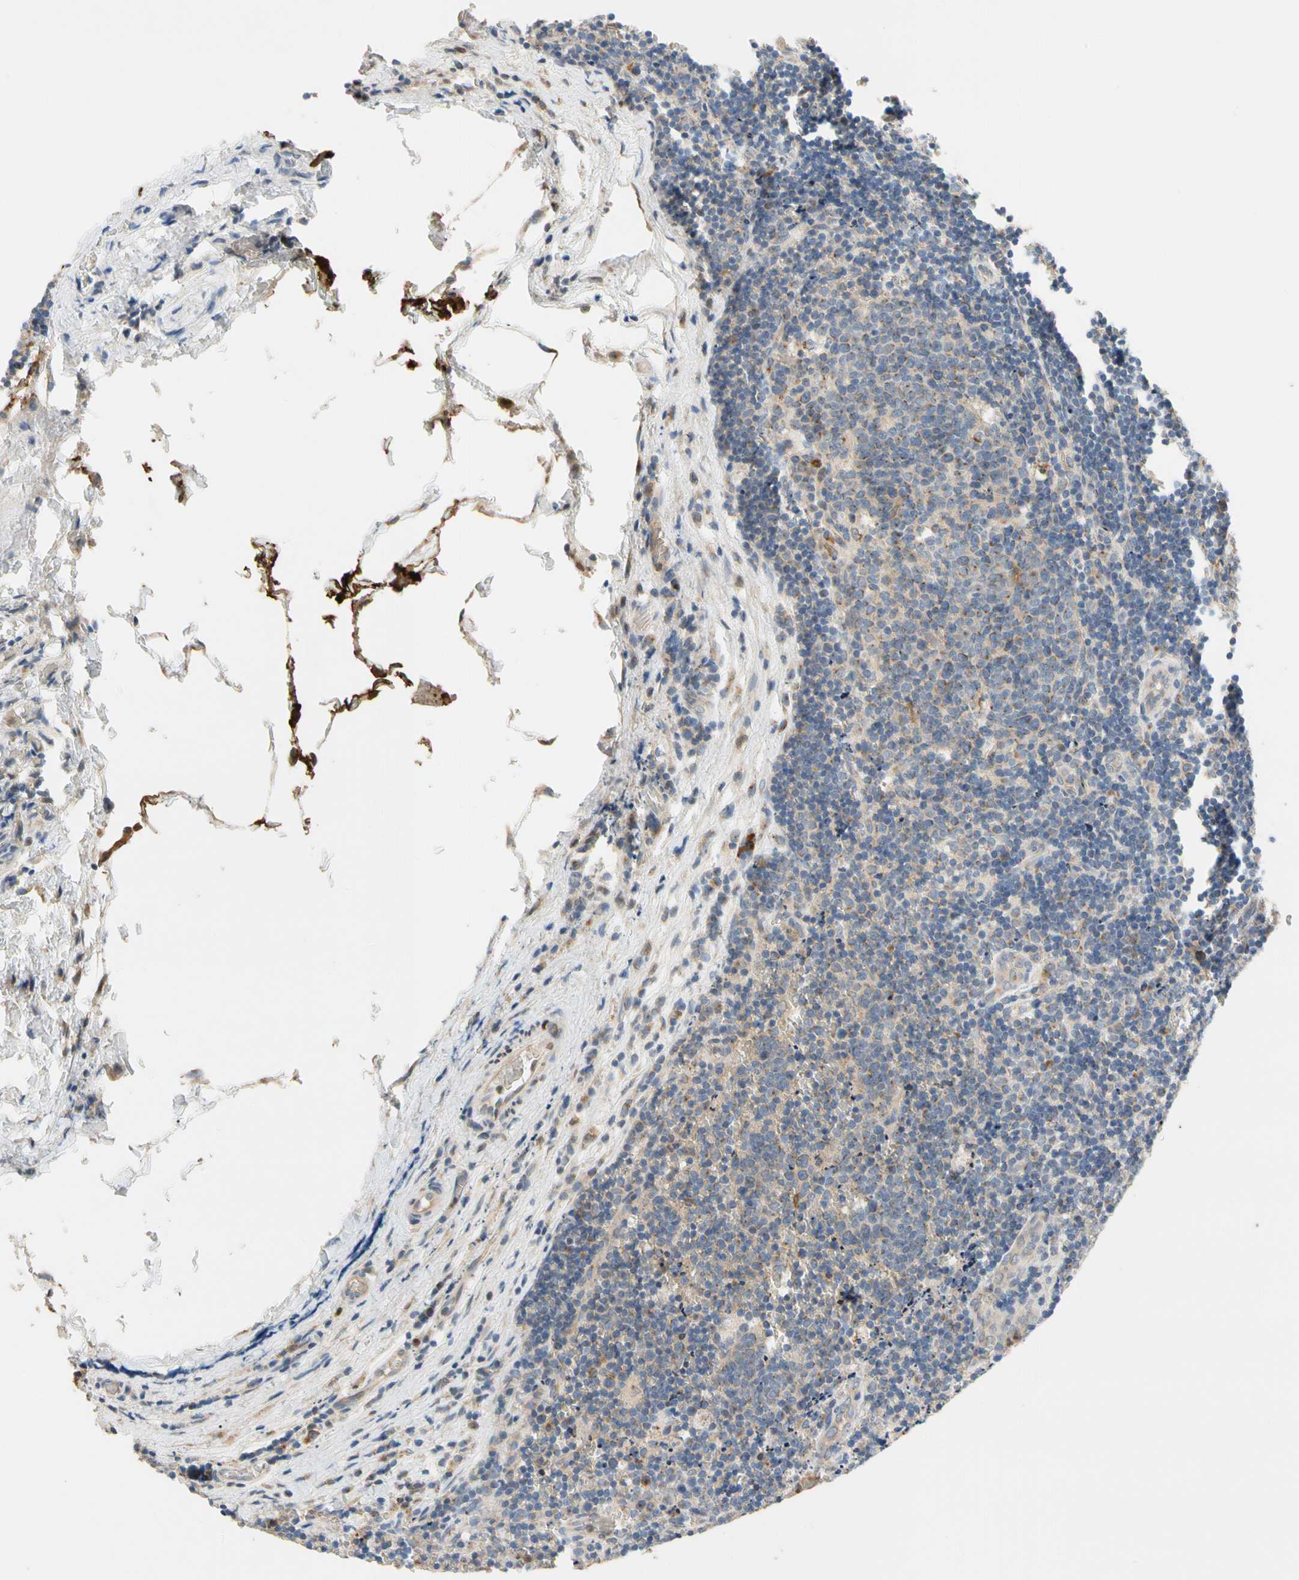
{"staining": {"intensity": "weak", "quantity": "25%-75%", "location": "cytoplasmic/membranous"}, "tissue": "lymph node", "cell_type": "Germinal center cells", "image_type": "normal", "snomed": [{"axis": "morphology", "description": "Normal tissue, NOS"}, {"axis": "topography", "description": "Lymph node"}, {"axis": "topography", "description": "Salivary gland"}], "caption": "Immunohistochemistry photomicrograph of normal lymph node: human lymph node stained using immunohistochemistry (IHC) demonstrates low levels of weak protein expression localized specifically in the cytoplasmic/membranous of germinal center cells, appearing as a cytoplasmic/membranous brown color.", "gene": "GPSM2", "patient": {"sex": "male", "age": 8}}